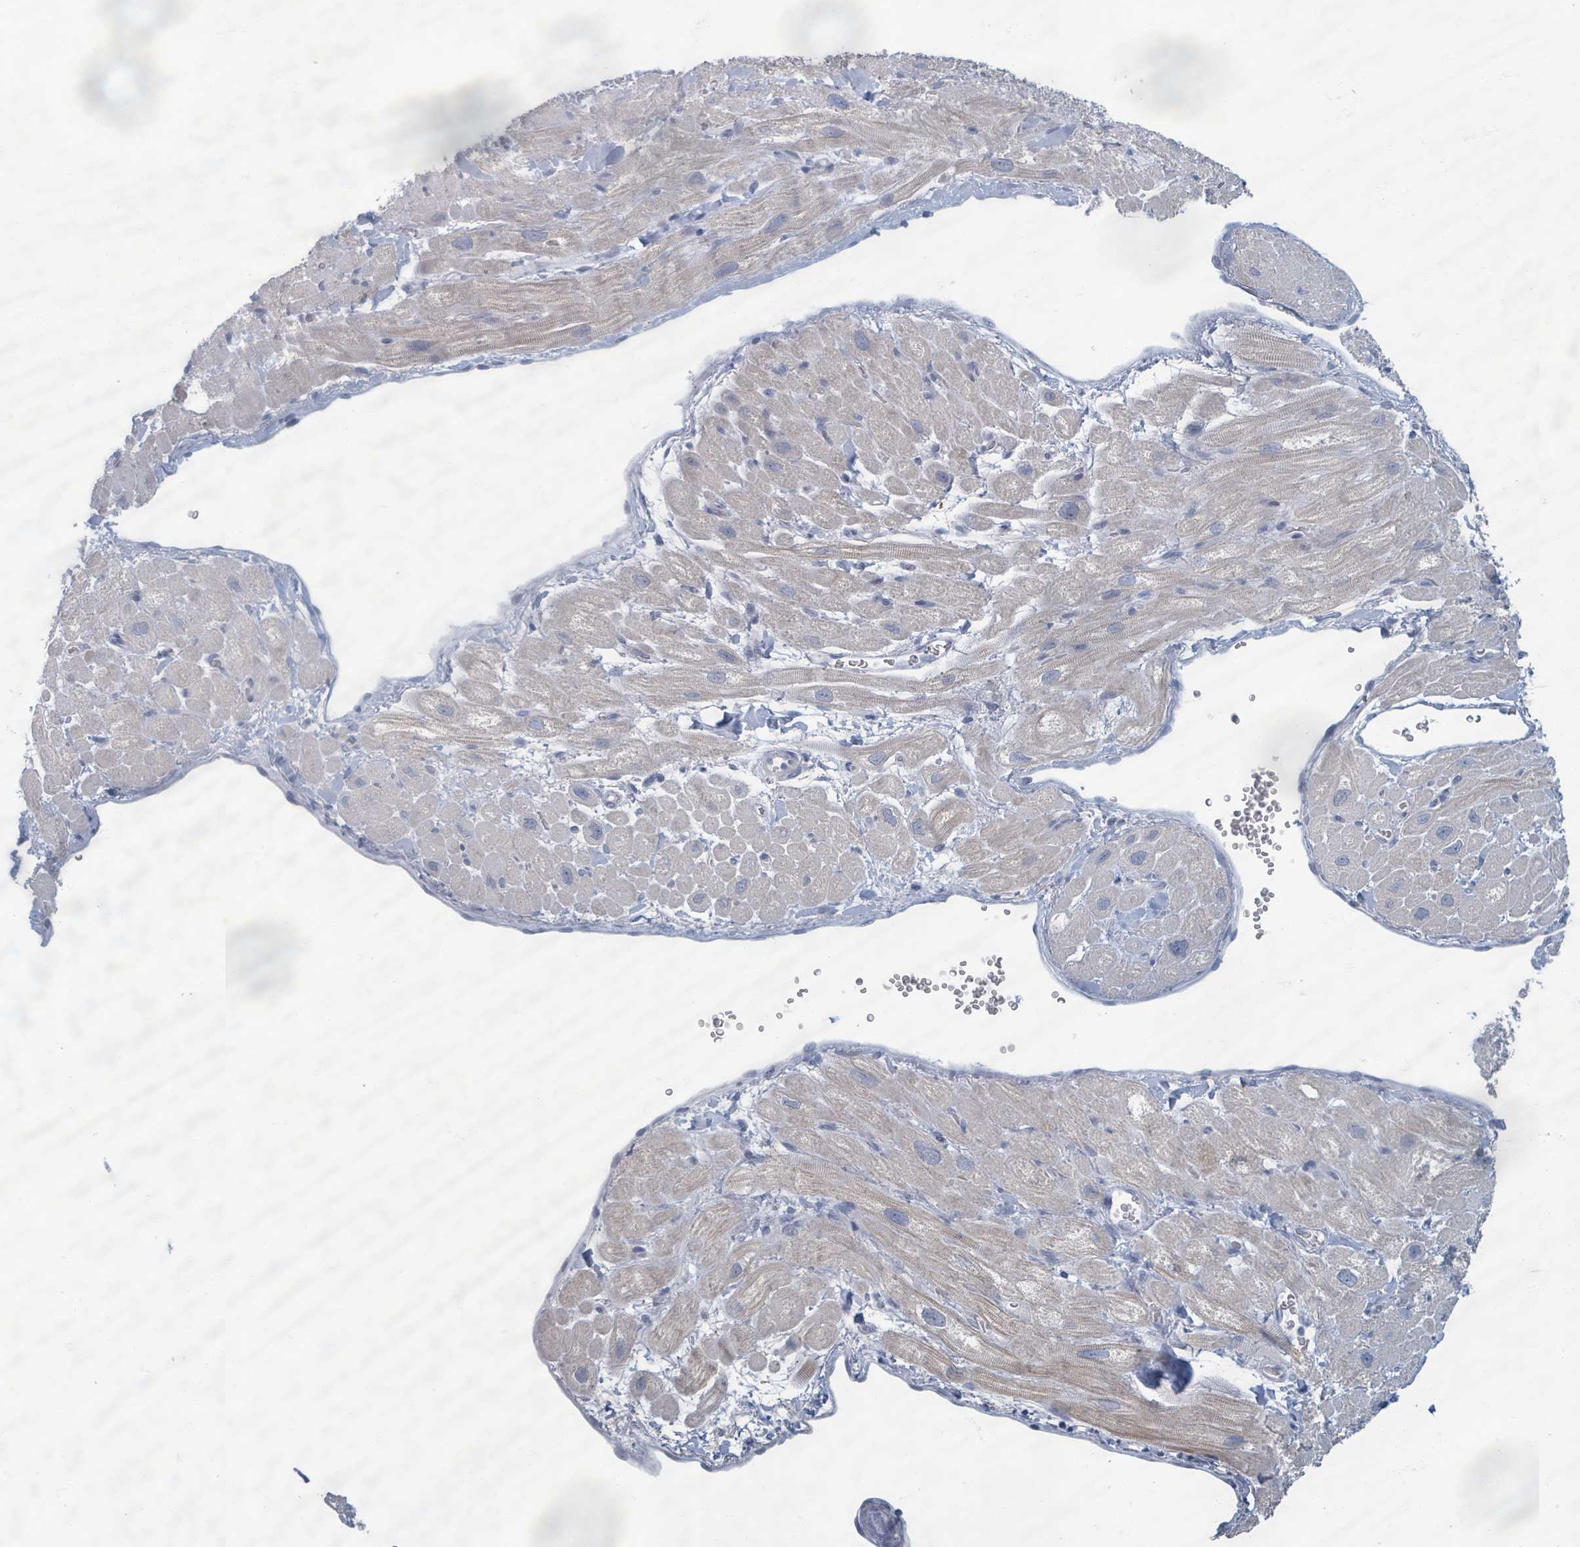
{"staining": {"intensity": "moderate", "quantity": "25%-75%", "location": "cytoplasmic/membranous"}, "tissue": "heart muscle", "cell_type": "Cardiomyocytes", "image_type": "normal", "snomed": [{"axis": "morphology", "description": "Normal tissue, NOS"}, {"axis": "topography", "description": "Heart"}], "caption": "Protein staining by IHC shows moderate cytoplasmic/membranous staining in approximately 25%-75% of cardiomyocytes in unremarkable heart muscle.", "gene": "WNT11", "patient": {"sex": "male", "age": 65}}